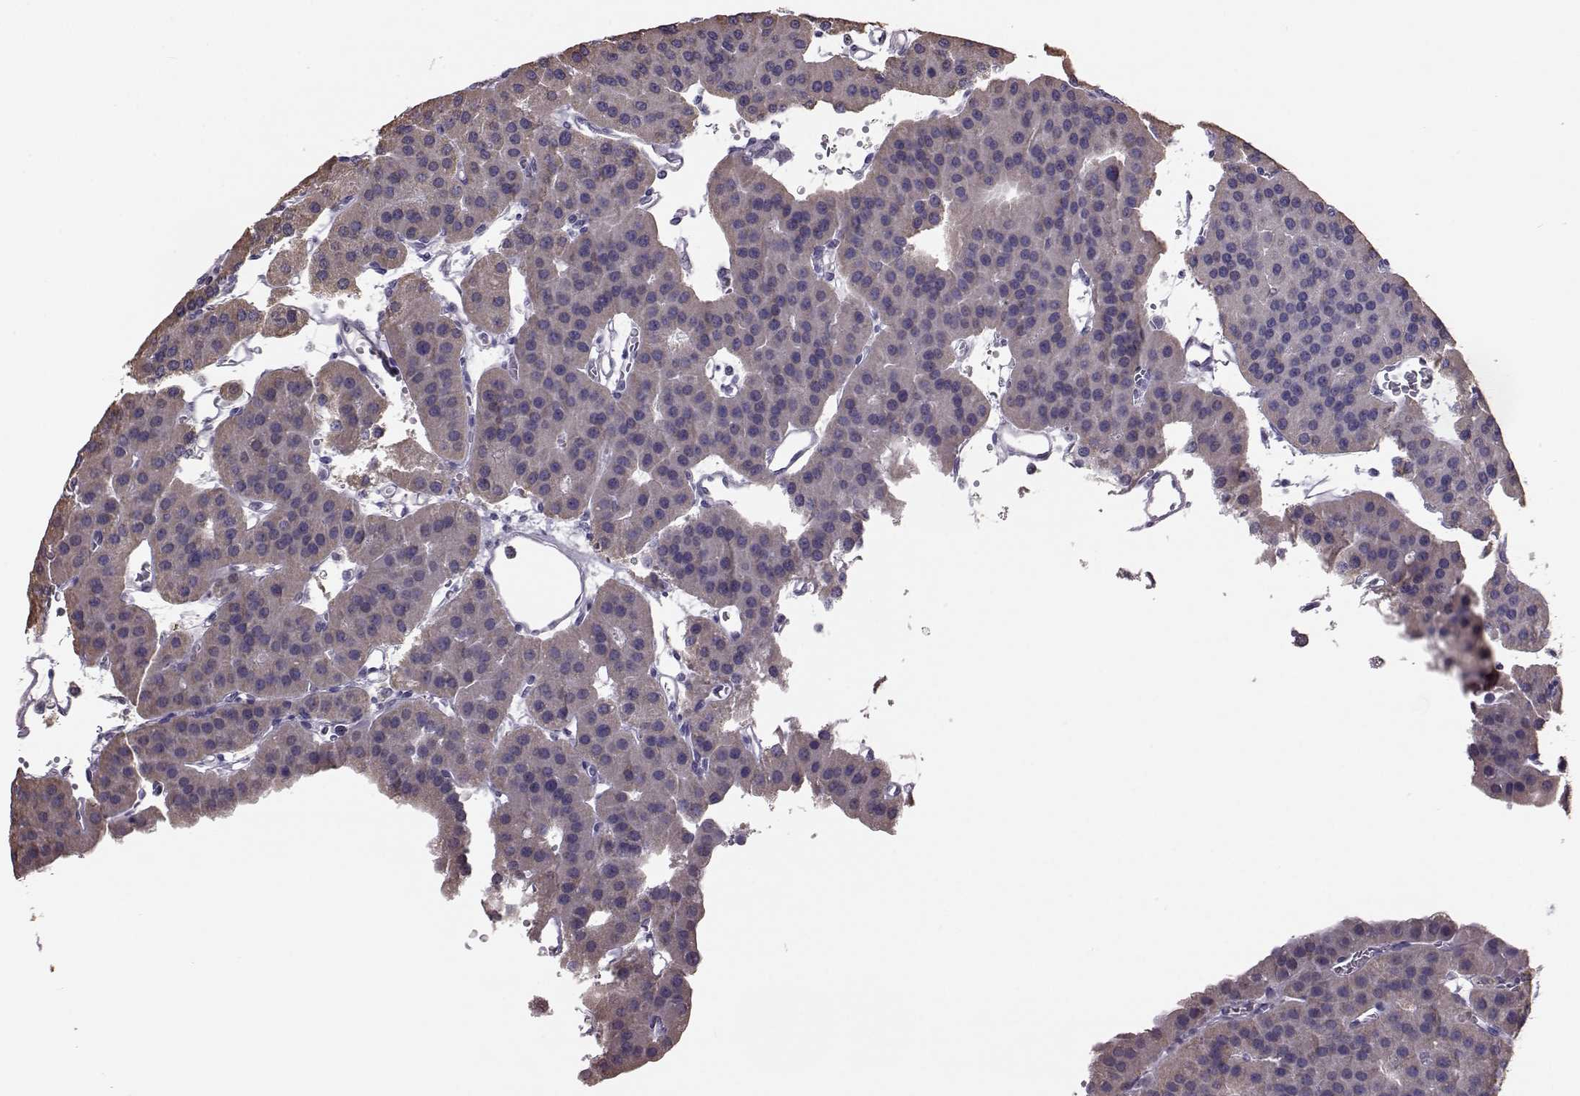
{"staining": {"intensity": "weak", "quantity": "<25%", "location": "cytoplasmic/membranous"}, "tissue": "parathyroid gland", "cell_type": "Glandular cells", "image_type": "normal", "snomed": [{"axis": "morphology", "description": "Normal tissue, NOS"}, {"axis": "morphology", "description": "Adenoma, NOS"}, {"axis": "topography", "description": "Parathyroid gland"}], "caption": "This is an IHC histopathology image of benign human parathyroid gland. There is no expression in glandular cells.", "gene": "ALDH3A1", "patient": {"sex": "female", "age": 86}}